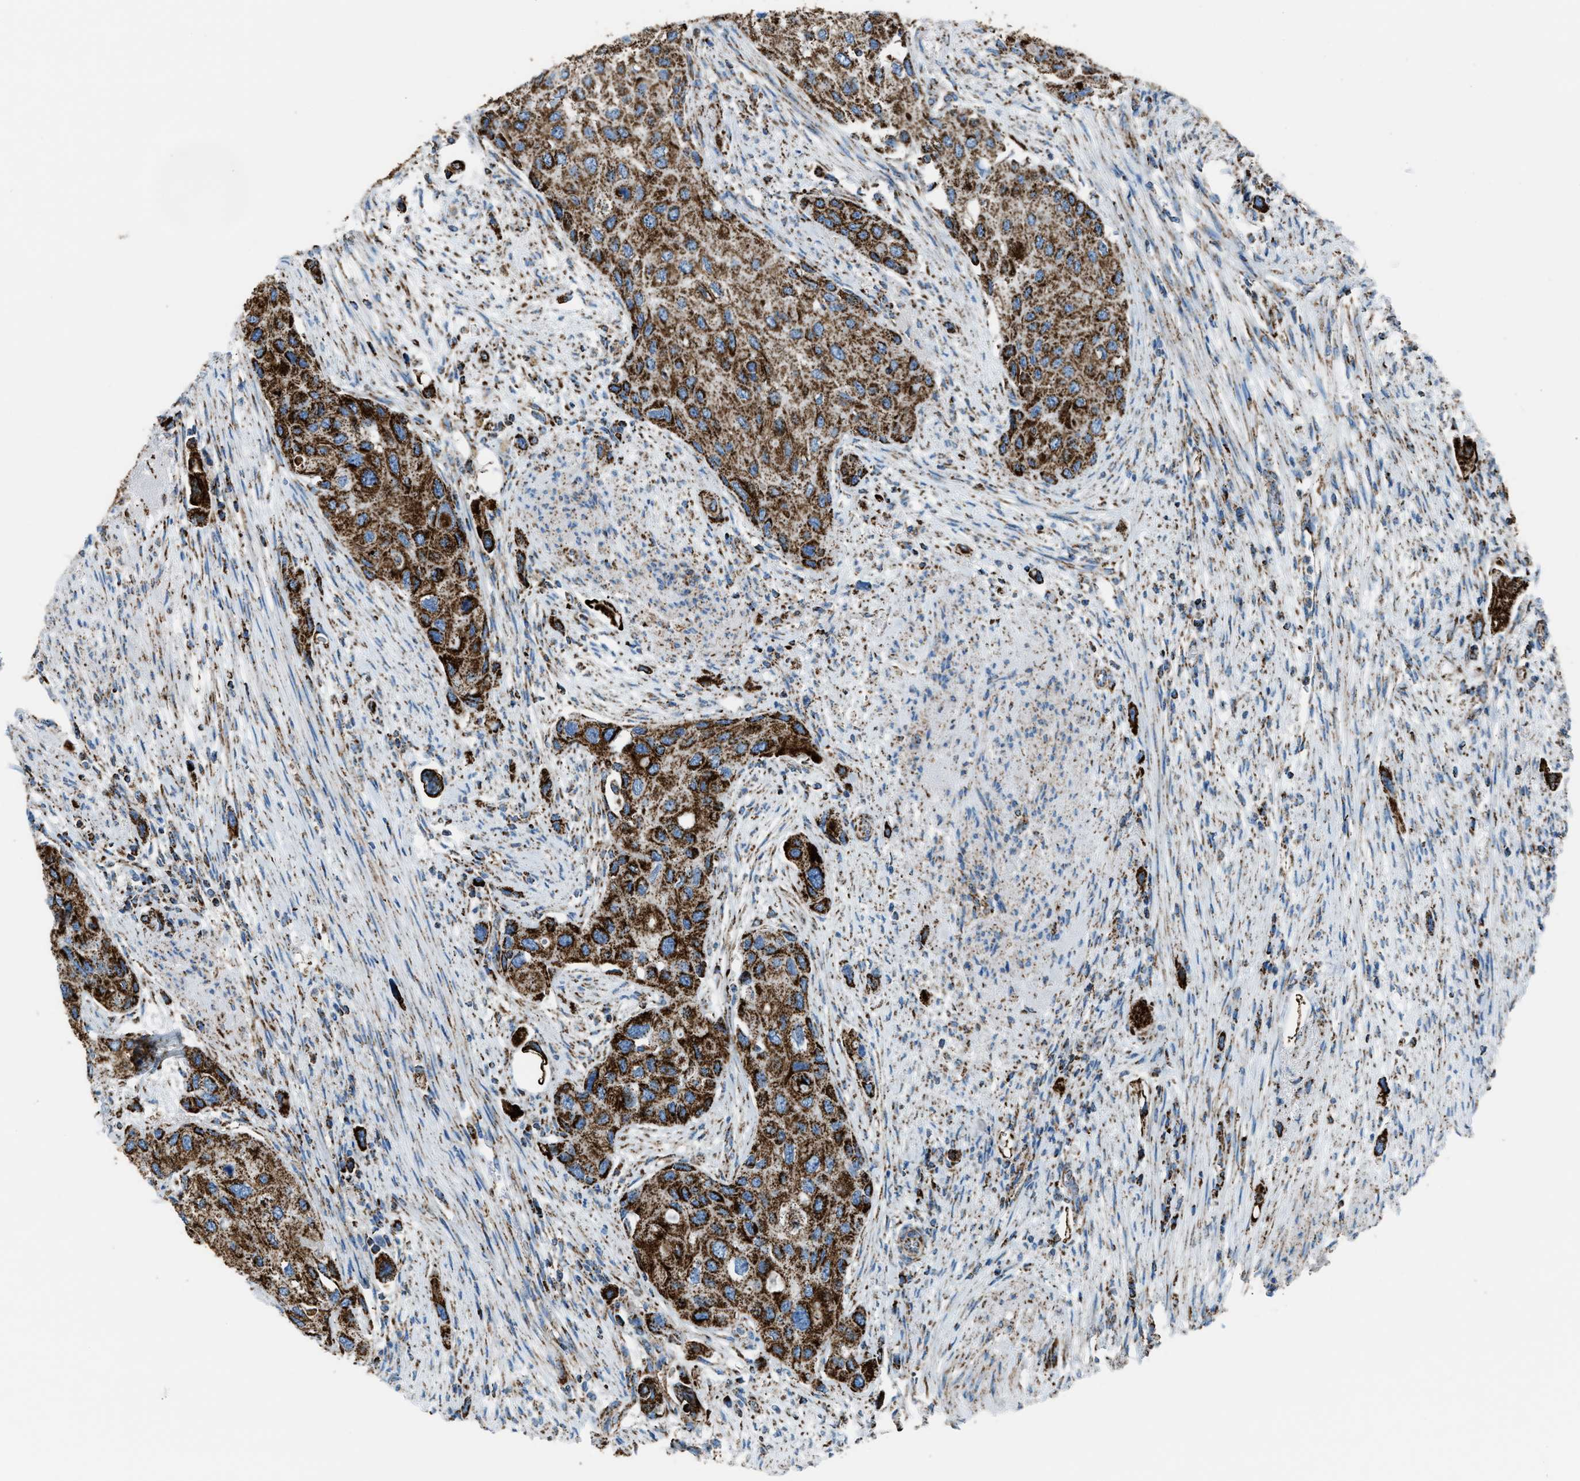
{"staining": {"intensity": "strong", "quantity": ">75%", "location": "cytoplasmic/membranous"}, "tissue": "urothelial cancer", "cell_type": "Tumor cells", "image_type": "cancer", "snomed": [{"axis": "morphology", "description": "Urothelial carcinoma, High grade"}, {"axis": "topography", "description": "Urinary bladder"}], "caption": "This photomicrograph exhibits immunohistochemistry (IHC) staining of human urothelial cancer, with high strong cytoplasmic/membranous positivity in approximately >75% of tumor cells.", "gene": "MDH2", "patient": {"sex": "female", "age": 56}}